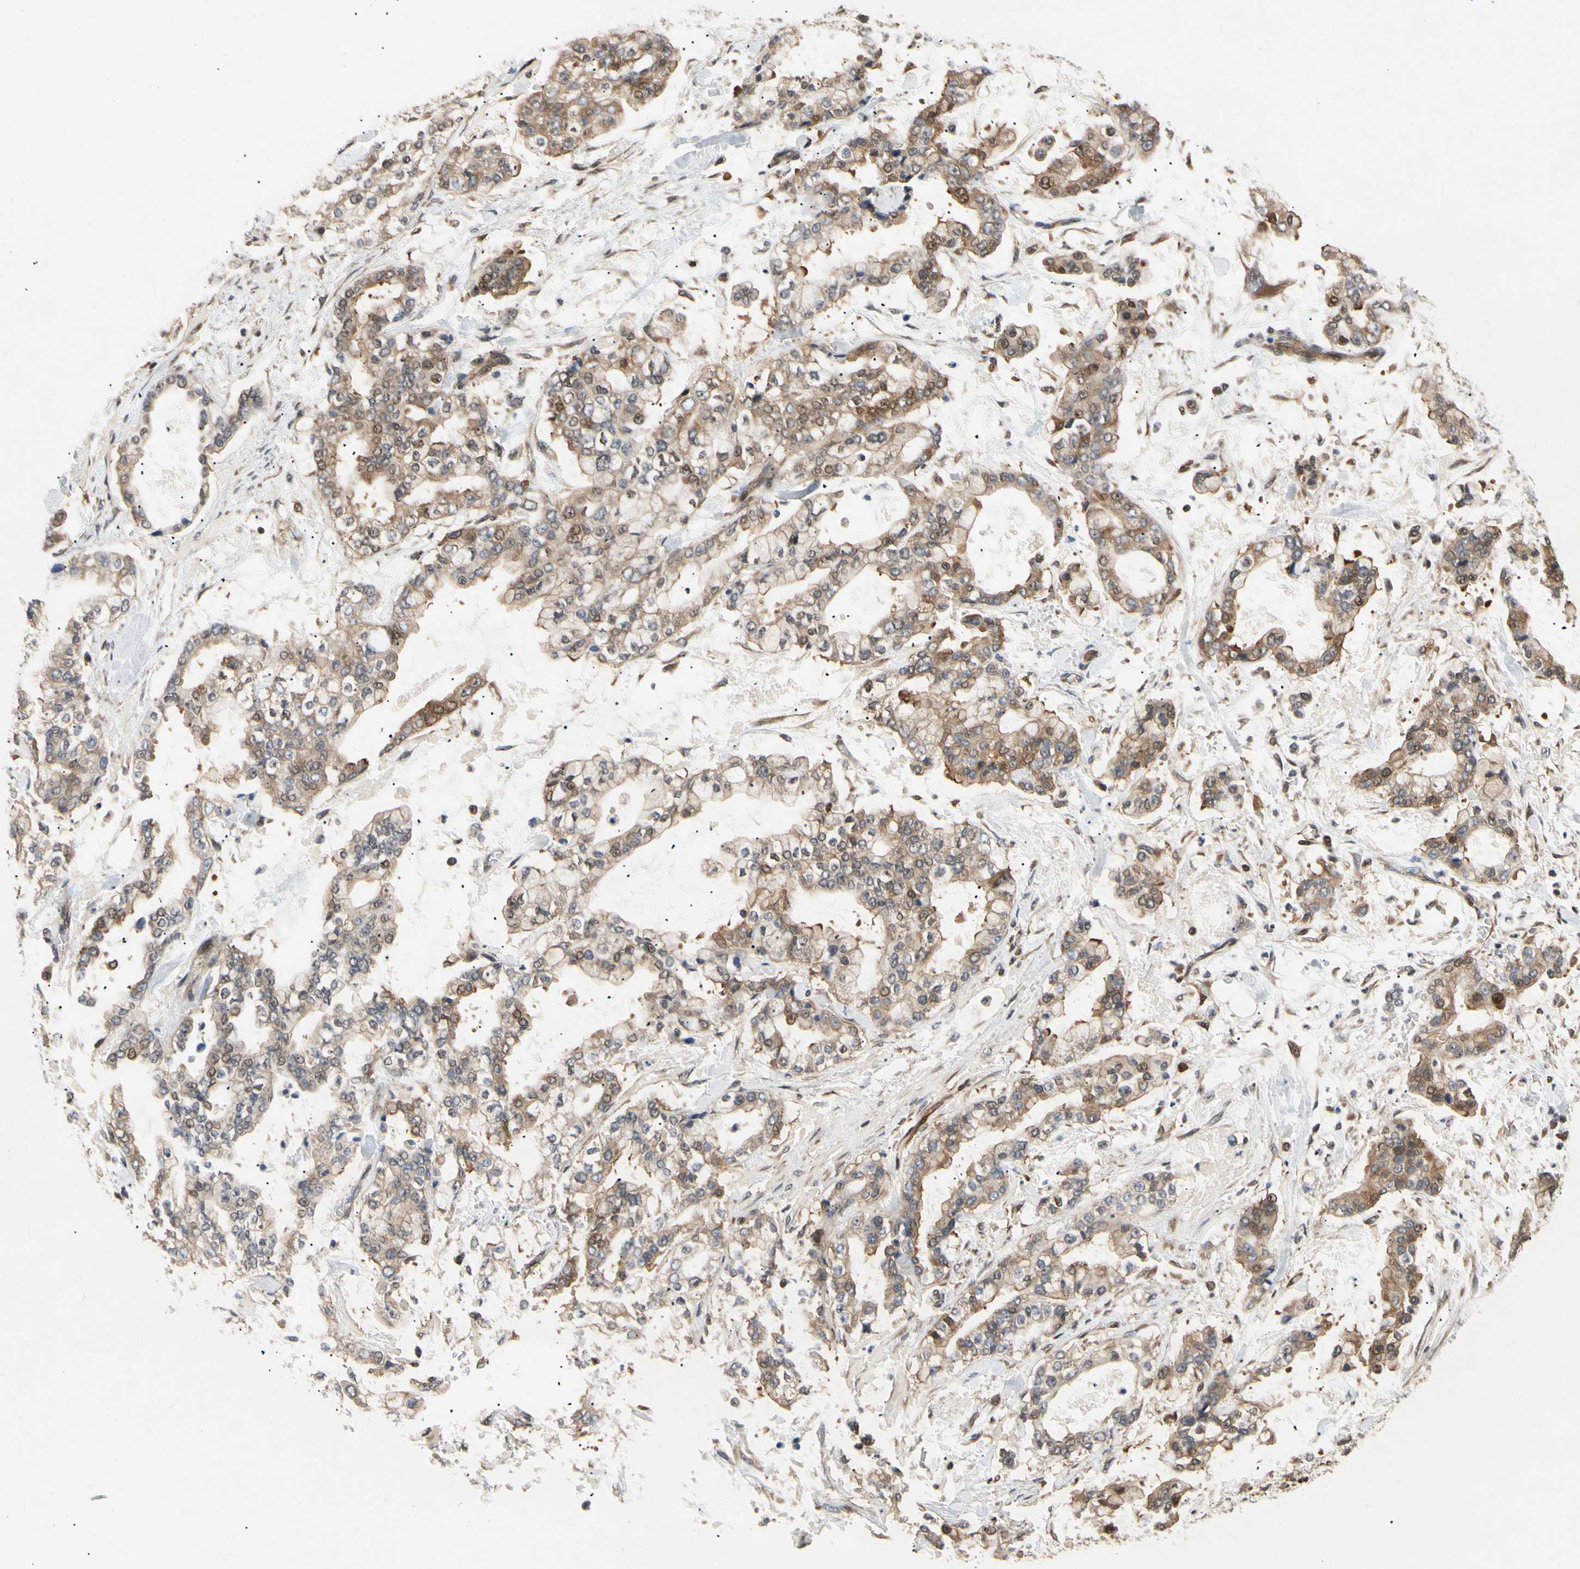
{"staining": {"intensity": "weak", "quantity": ">75%", "location": "cytoplasmic/membranous"}, "tissue": "stomach cancer", "cell_type": "Tumor cells", "image_type": "cancer", "snomed": [{"axis": "morphology", "description": "Normal tissue, NOS"}, {"axis": "morphology", "description": "Adenocarcinoma, NOS"}, {"axis": "topography", "description": "Stomach, upper"}, {"axis": "topography", "description": "Stomach"}], "caption": "A brown stain shows weak cytoplasmic/membranous positivity of a protein in adenocarcinoma (stomach) tumor cells.", "gene": "EIF1AX", "patient": {"sex": "male", "age": 76}}